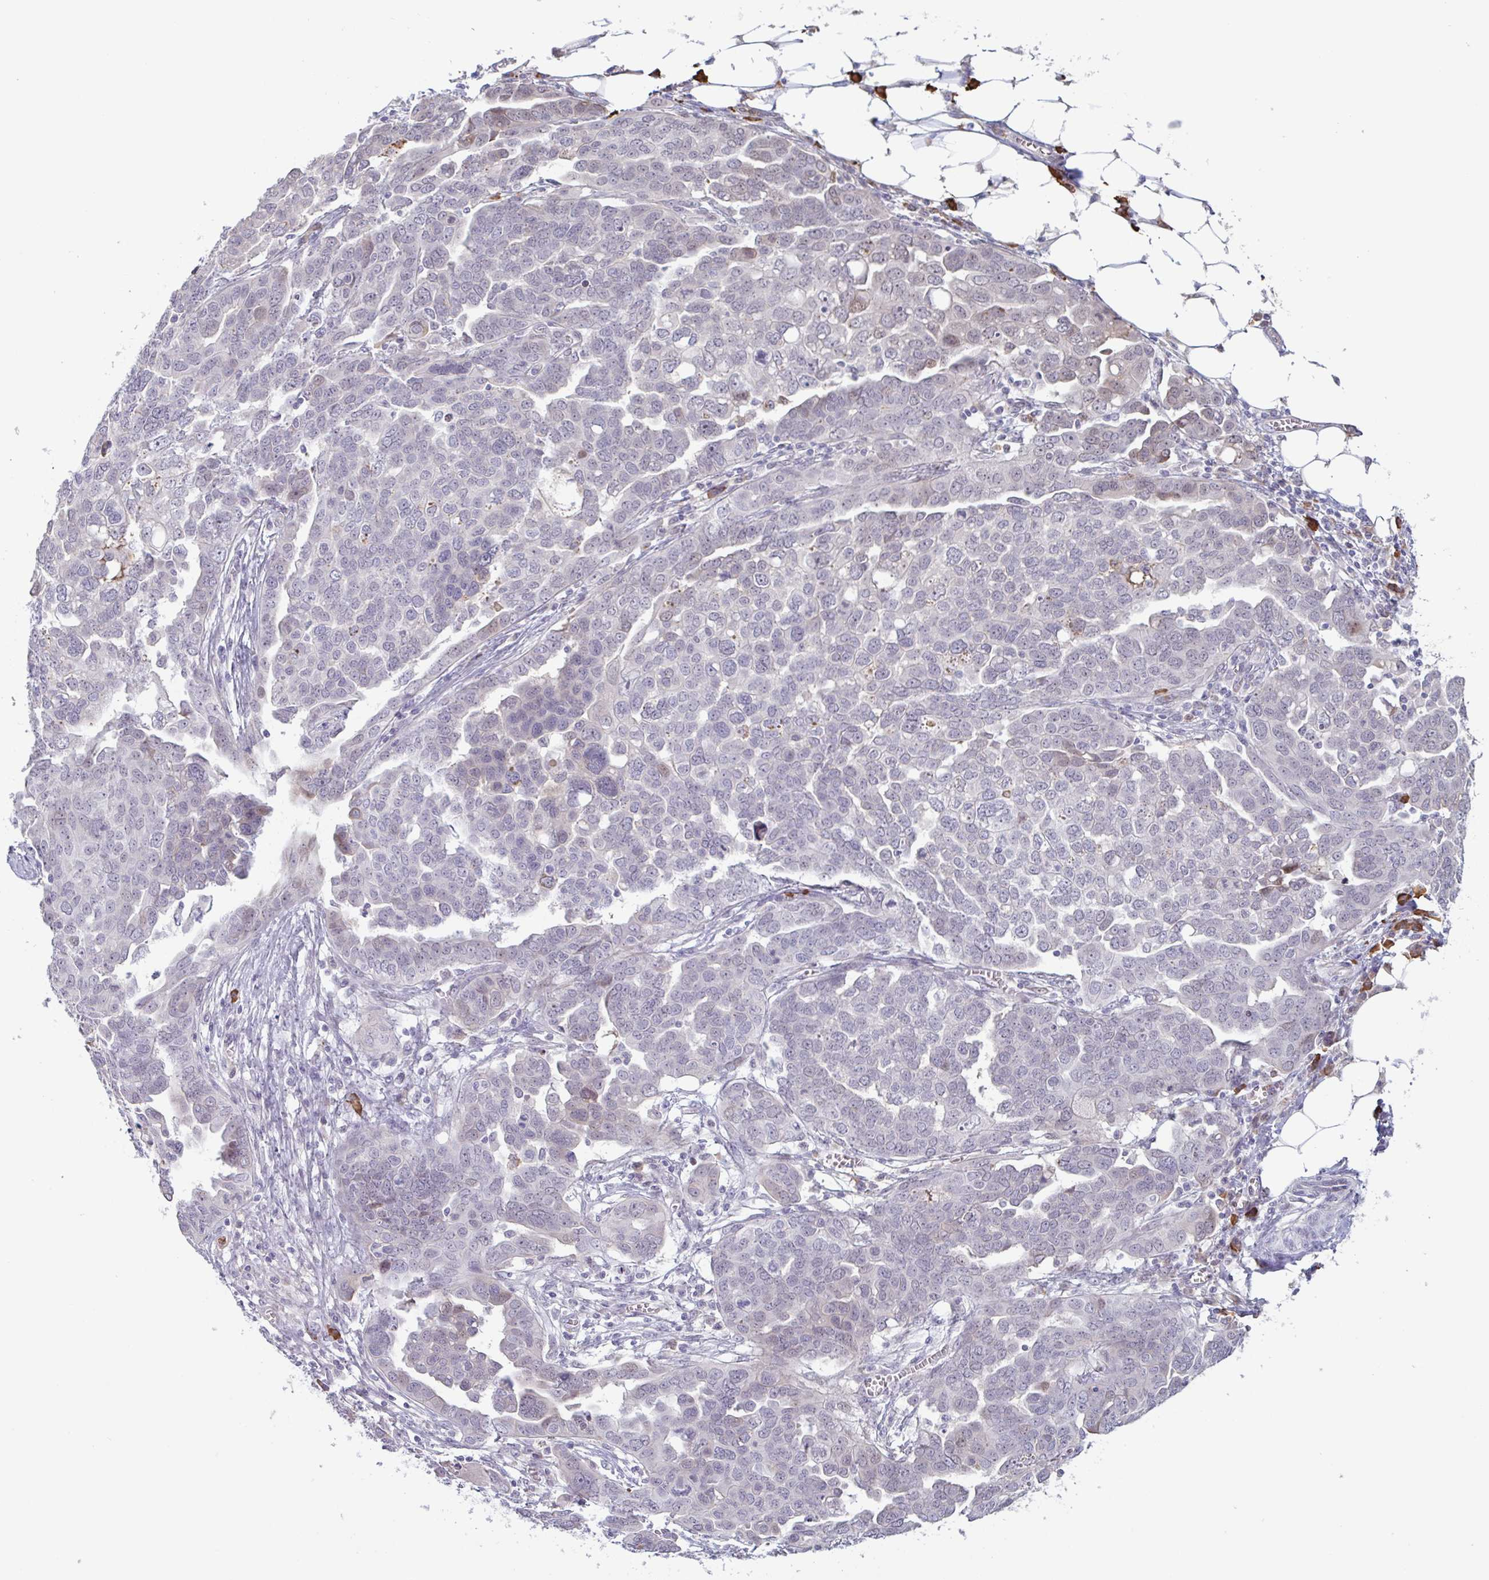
{"staining": {"intensity": "negative", "quantity": "none", "location": "none"}, "tissue": "ovarian cancer", "cell_type": "Tumor cells", "image_type": "cancer", "snomed": [{"axis": "morphology", "description": "Cystadenocarcinoma, serous, NOS"}, {"axis": "topography", "description": "Ovary"}], "caption": "A high-resolution photomicrograph shows immunohistochemistry staining of ovarian serous cystadenocarcinoma, which reveals no significant expression in tumor cells. (Stains: DAB (3,3'-diaminobenzidine) IHC with hematoxylin counter stain, Microscopy: brightfield microscopy at high magnification).", "gene": "TAF1D", "patient": {"sex": "female", "age": 59}}